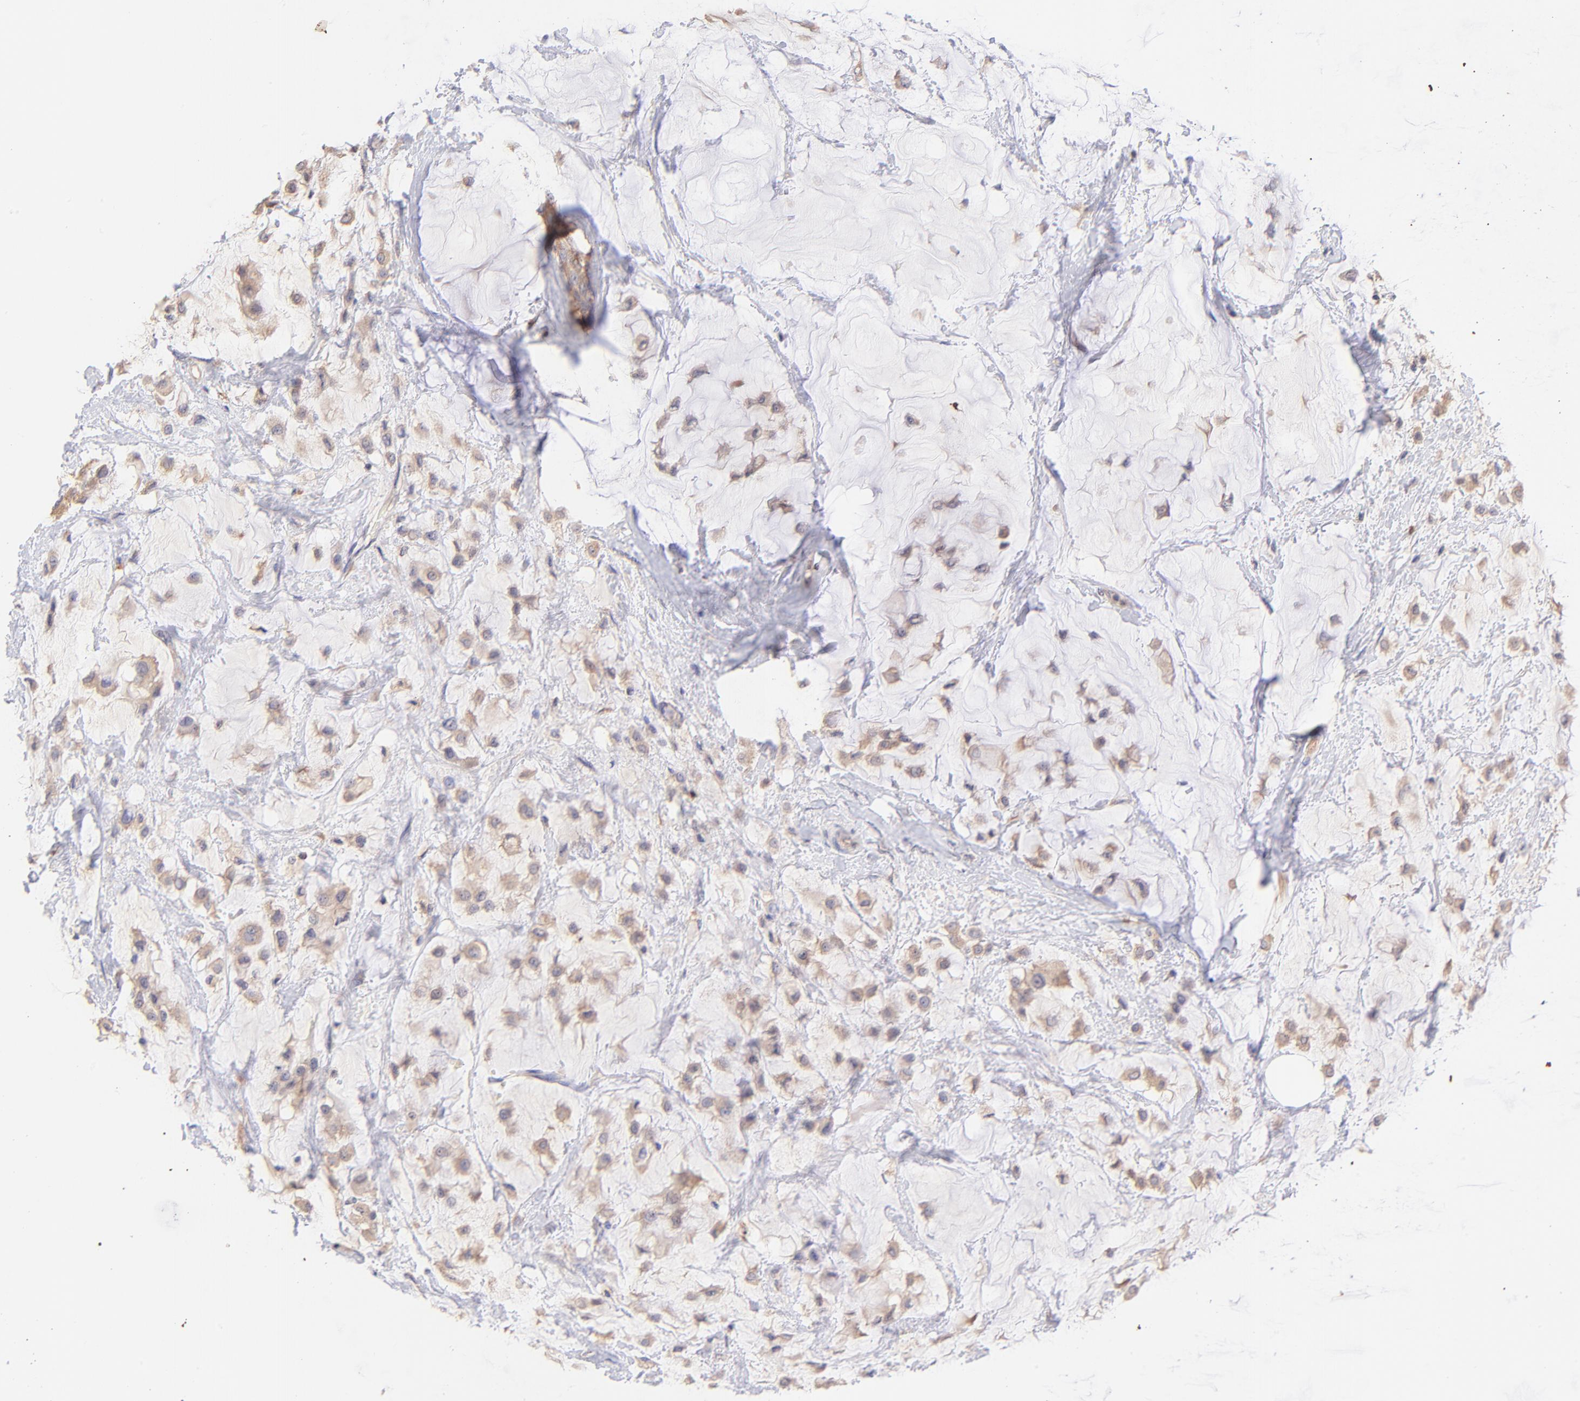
{"staining": {"intensity": "moderate", "quantity": ">75%", "location": "cytoplasmic/membranous"}, "tissue": "breast cancer", "cell_type": "Tumor cells", "image_type": "cancer", "snomed": [{"axis": "morphology", "description": "Lobular carcinoma"}, {"axis": "topography", "description": "Breast"}], "caption": "Breast cancer stained with DAB (3,3'-diaminobenzidine) IHC shows medium levels of moderate cytoplasmic/membranous expression in approximately >75% of tumor cells.", "gene": "RPL11", "patient": {"sex": "female", "age": 85}}